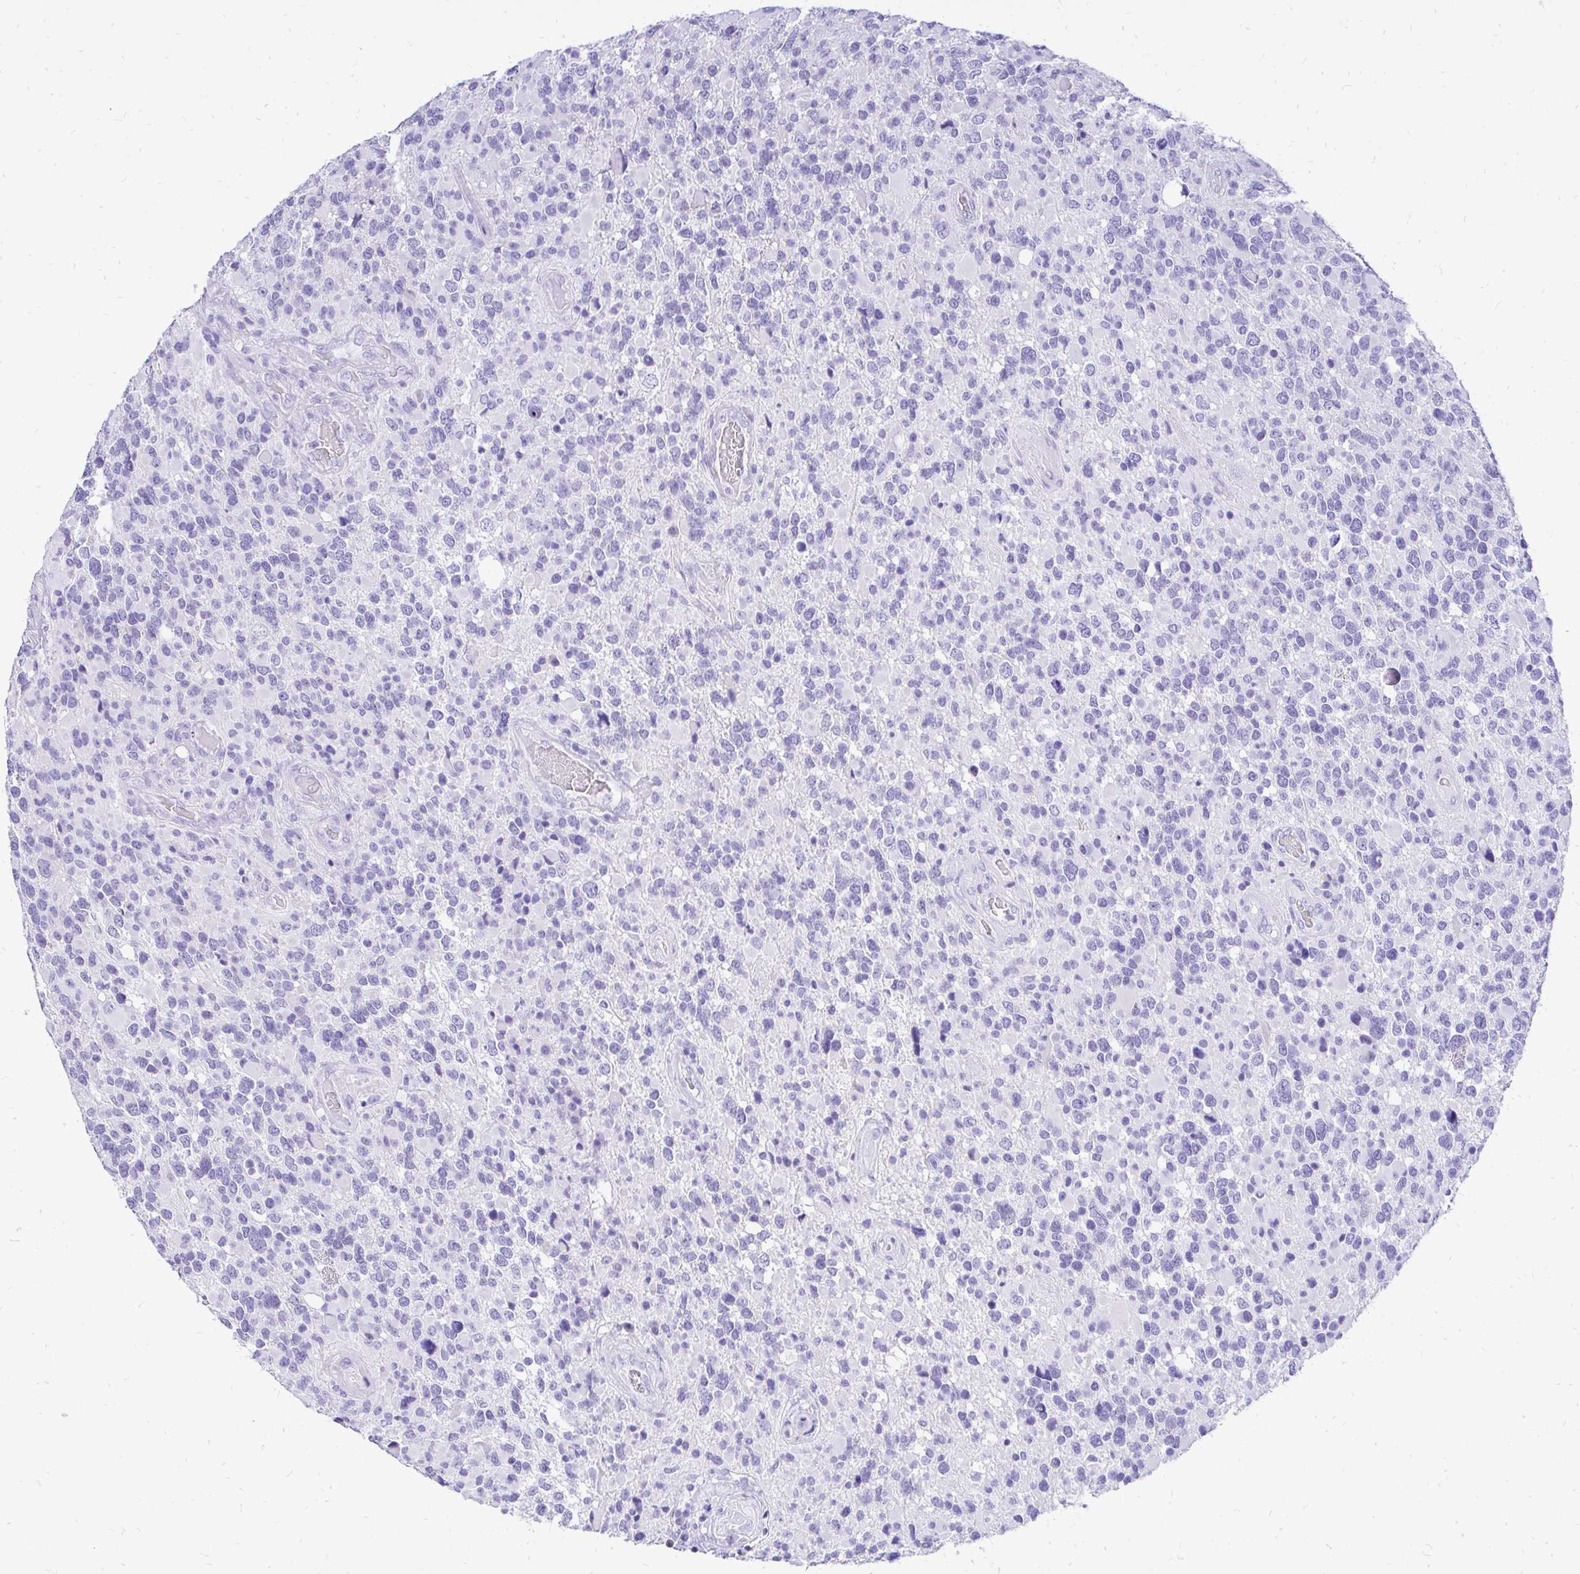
{"staining": {"intensity": "negative", "quantity": "none", "location": "none"}, "tissue": "glioma", "cell_type": "Tumor cells", "image_type": "cancer", "snomed": [{"axis": "morphology", "description": "Glioma, malignant, High grade"}, {"axis": "topography", "description": "Brain"}], "caption": "Protein analysis of malignant high-grade glioma demonstrates no significant positivity in tumor cells.", "gene": "FATE1", "patient": {"sex": "female", "age": 40}}